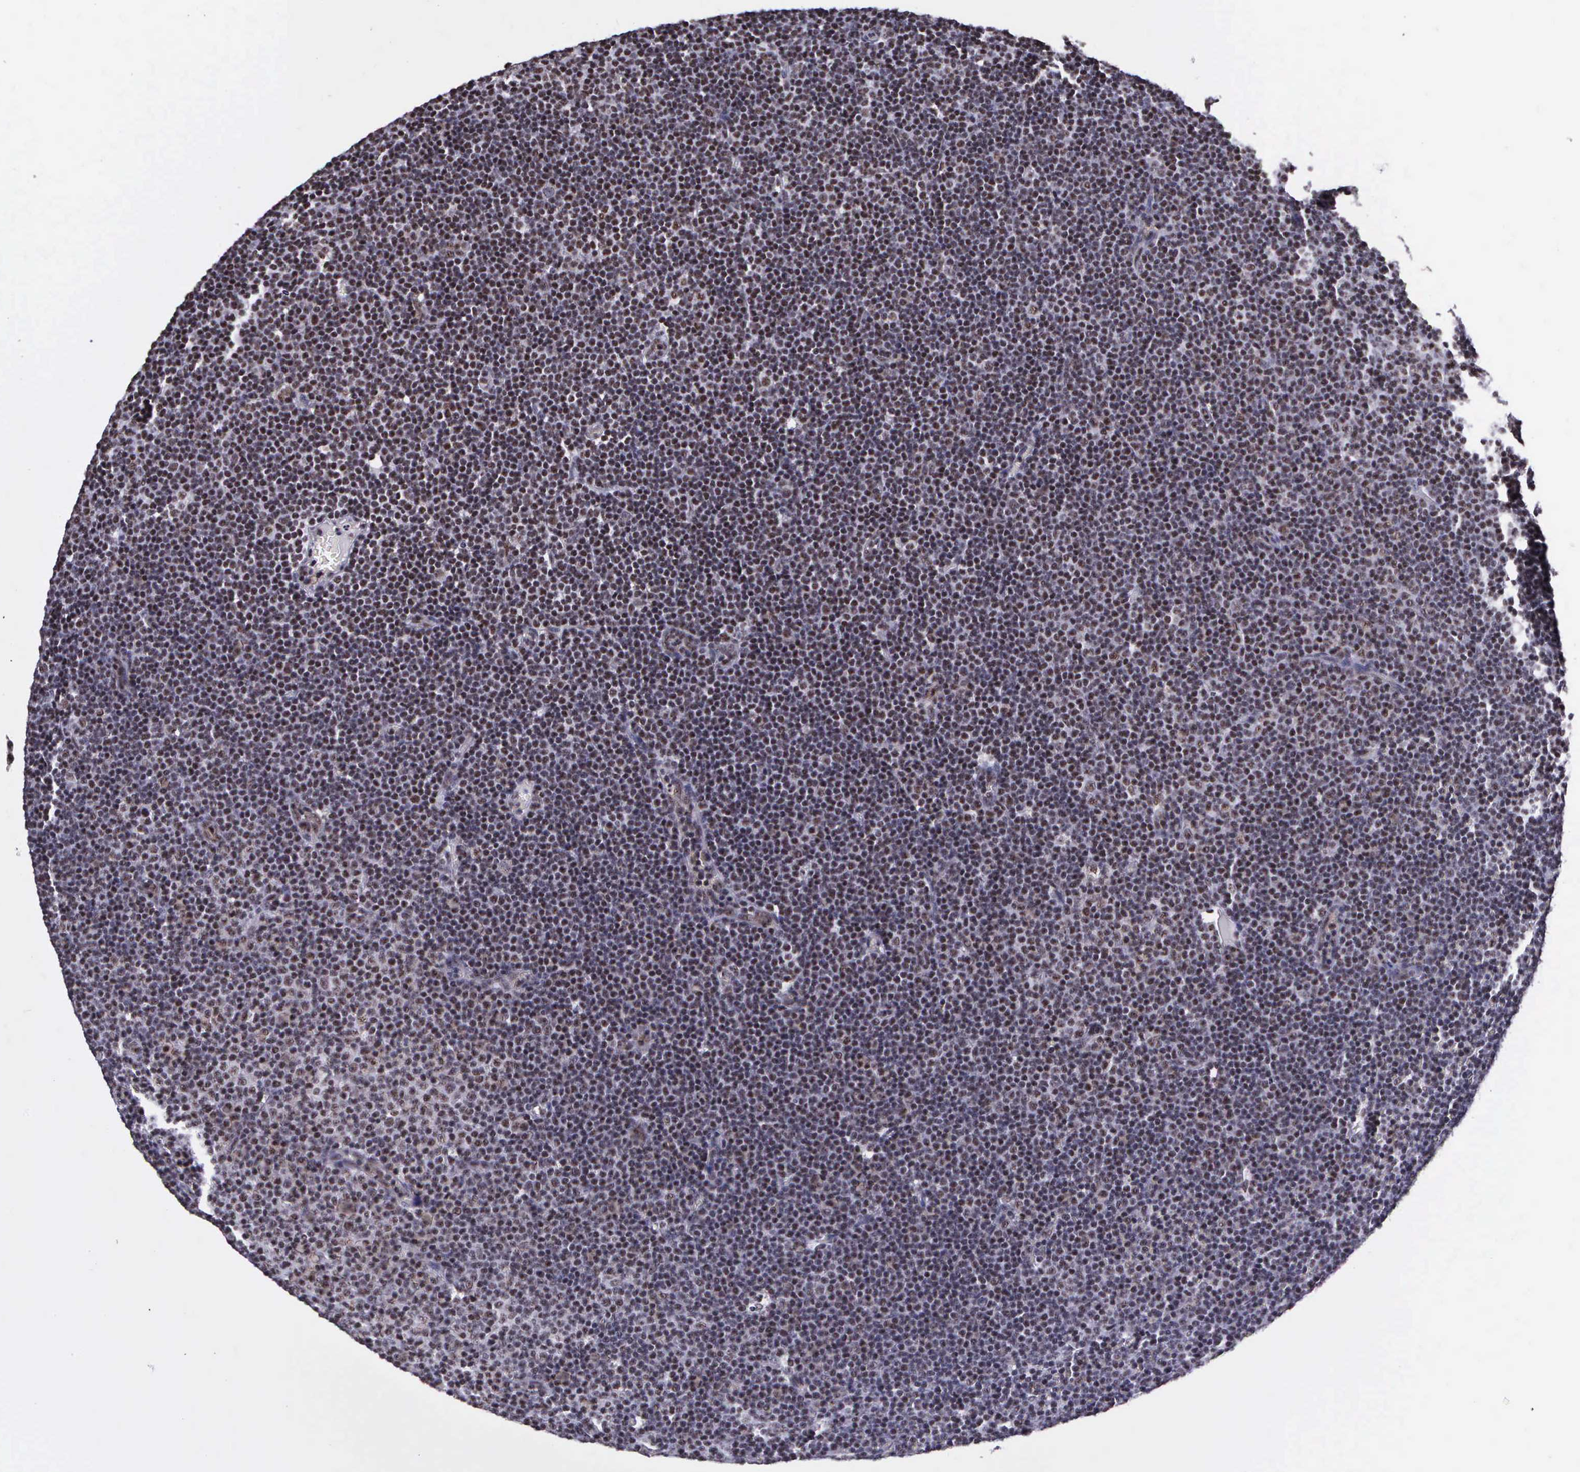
{"staining": {"intensity": "weak", "quantity": ">75%", "location": "nuclear"}, "tissue": "lymphoma", "cell_type": "Tumor cells", "image_type": "cancer", "snomed": [{"axis": "morphology", "description": "Malignant lymphoma, non-Hodgkin's type, Low grade"}, {"axis": "topography", "description": "Lymph node"}], "caption": "The histopathology image exhibits a brown stain indicating the presence of a protein in the nuclear of tumor cells in malignant lymphoma, non-Hodgkin's type (low-grade).", "gene": "FAM47A", "patient": {"sex": "male", "age": 57}}